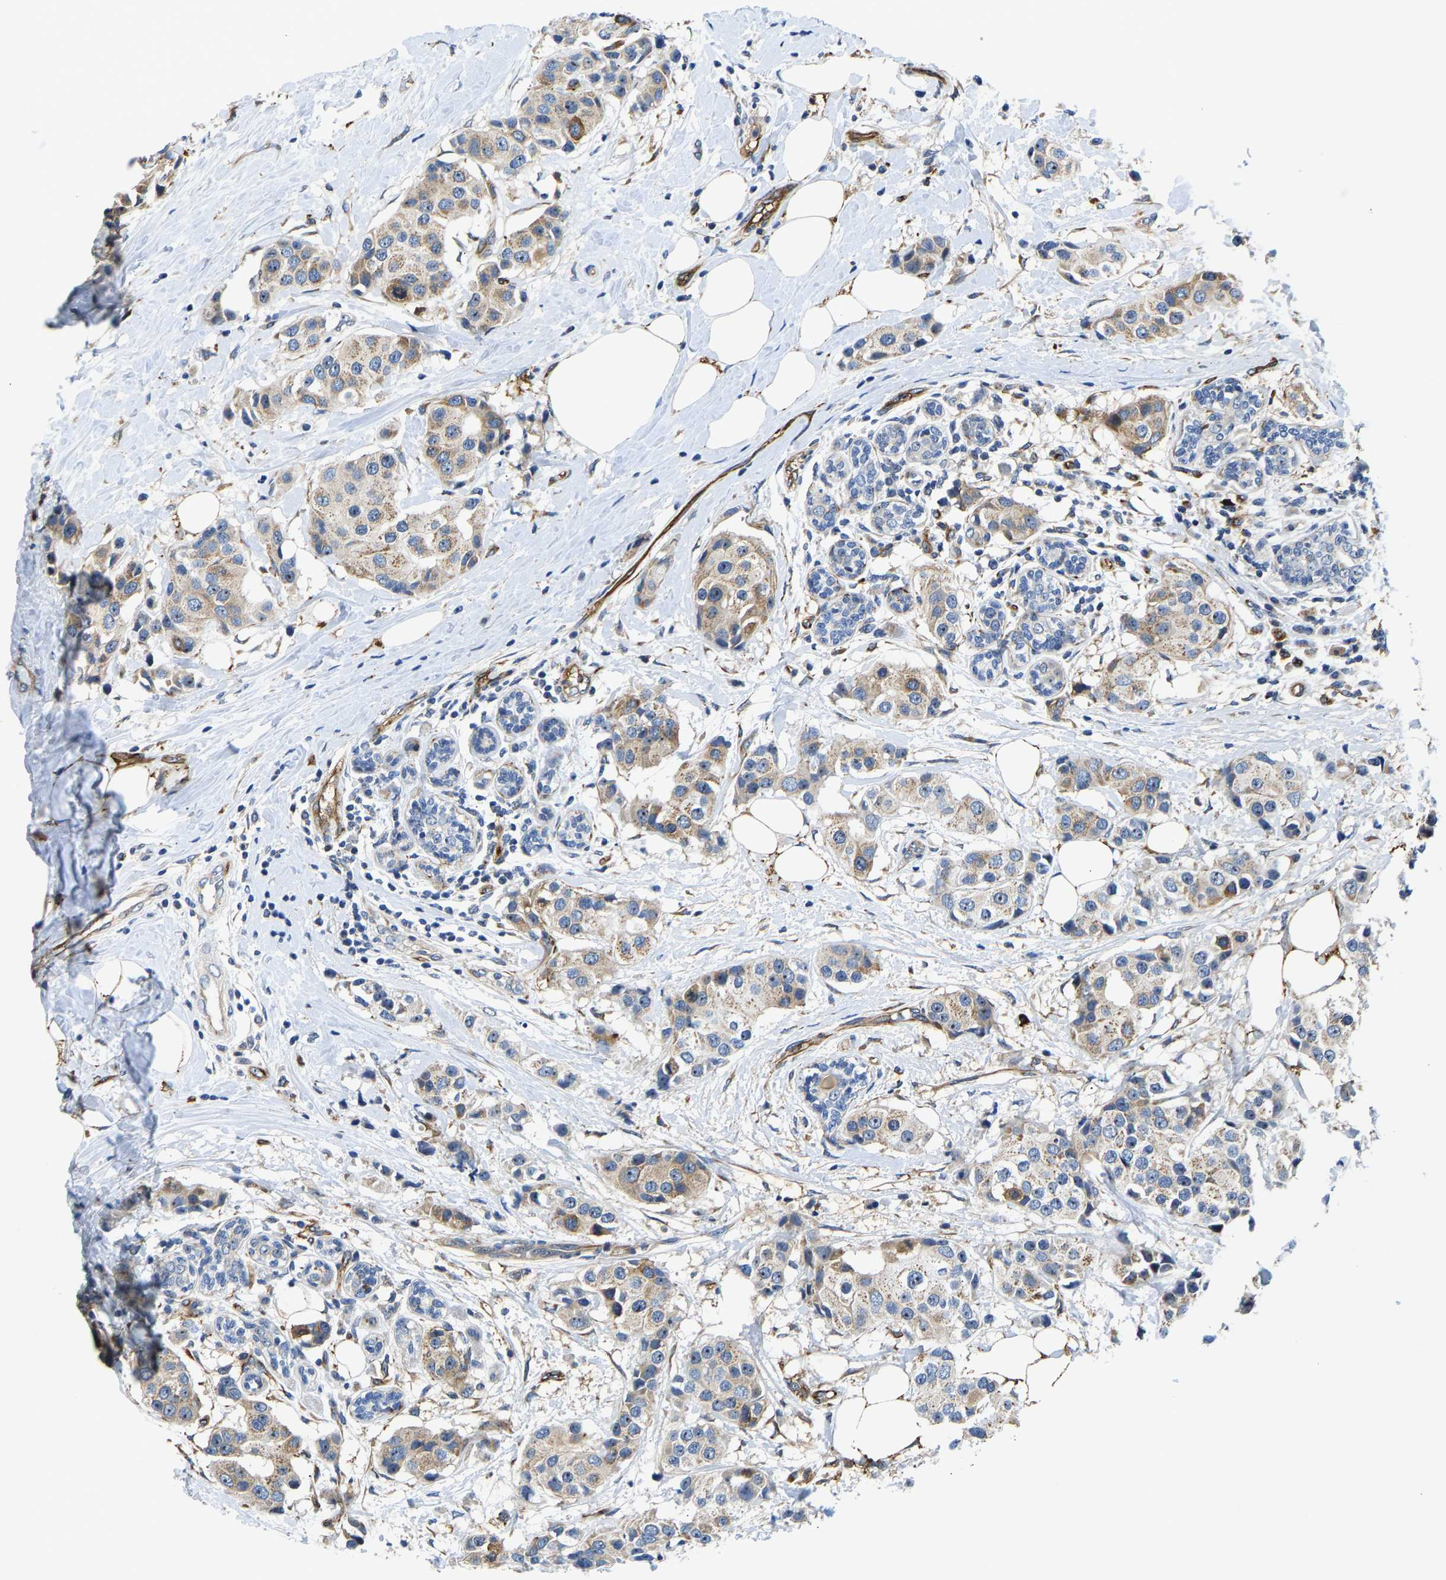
{"staining": {"intensity": "weak", "quantity": ">75%", "location": "cytoplasmic/membranous,nuclear"}, "tissue": "breast cancer", "cell_type": "Tumor cells", "image_type": "cancer", "snomed": [{"axis": "morphology", "description": "Normal tissue, NOS"}, {"axis": "morphology", "description": "Duct carcinoma"}, {"axis": "topography", "description": "Breast"}], "caption": "Immunohistochemical staining of intraductal carcinoma (breast) exhibits low levels of weak cytoplasmic/membranous and nuclear protein staining in approximately >75% of tumor cells.", "gene": "RESF1", "patient": {"sex": "female", "age": 39}}